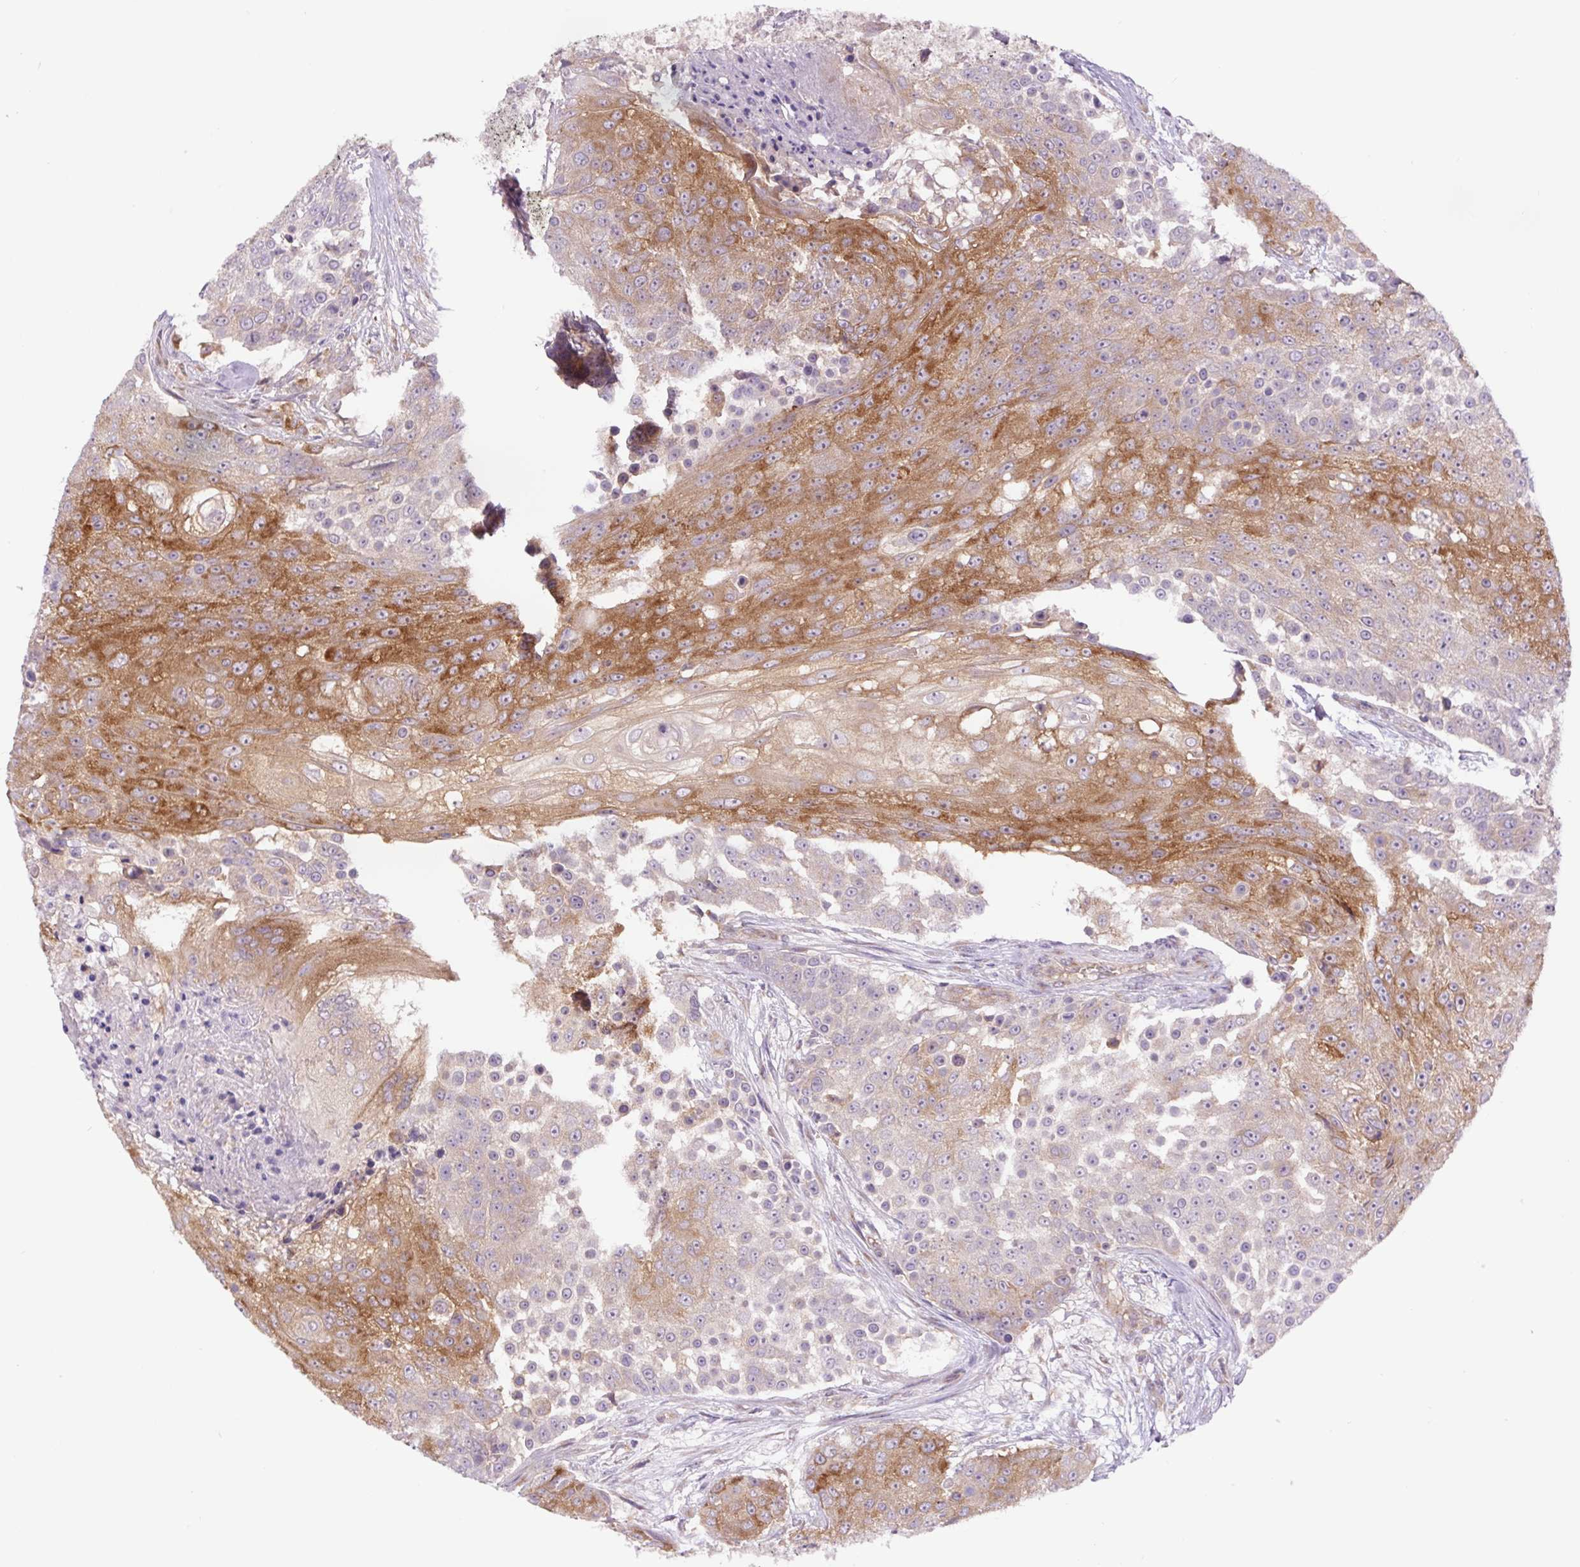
{"staining": {"intensity": "moderate", "quantity": "25%-75%", "location": "cytoplasmic/membranous"}, "tissue": "urothelial cancer", "cell_type": "Tumor cells", "image_type": "cancer", "snomed": [{"axis": "morphology", "description": "Urothelial carcinoma, High grade"}, {"axis": "topography", "description": "Urinary bladder"}], "caption": "Protein staining of high-grade urothelial carcinoma tissue exhibits moderate cytoplasmic/membranous staining in about 25%-75% of tumor cells.", "gene": "MINK1", "patient": {"sex": "female", "age": 63}}